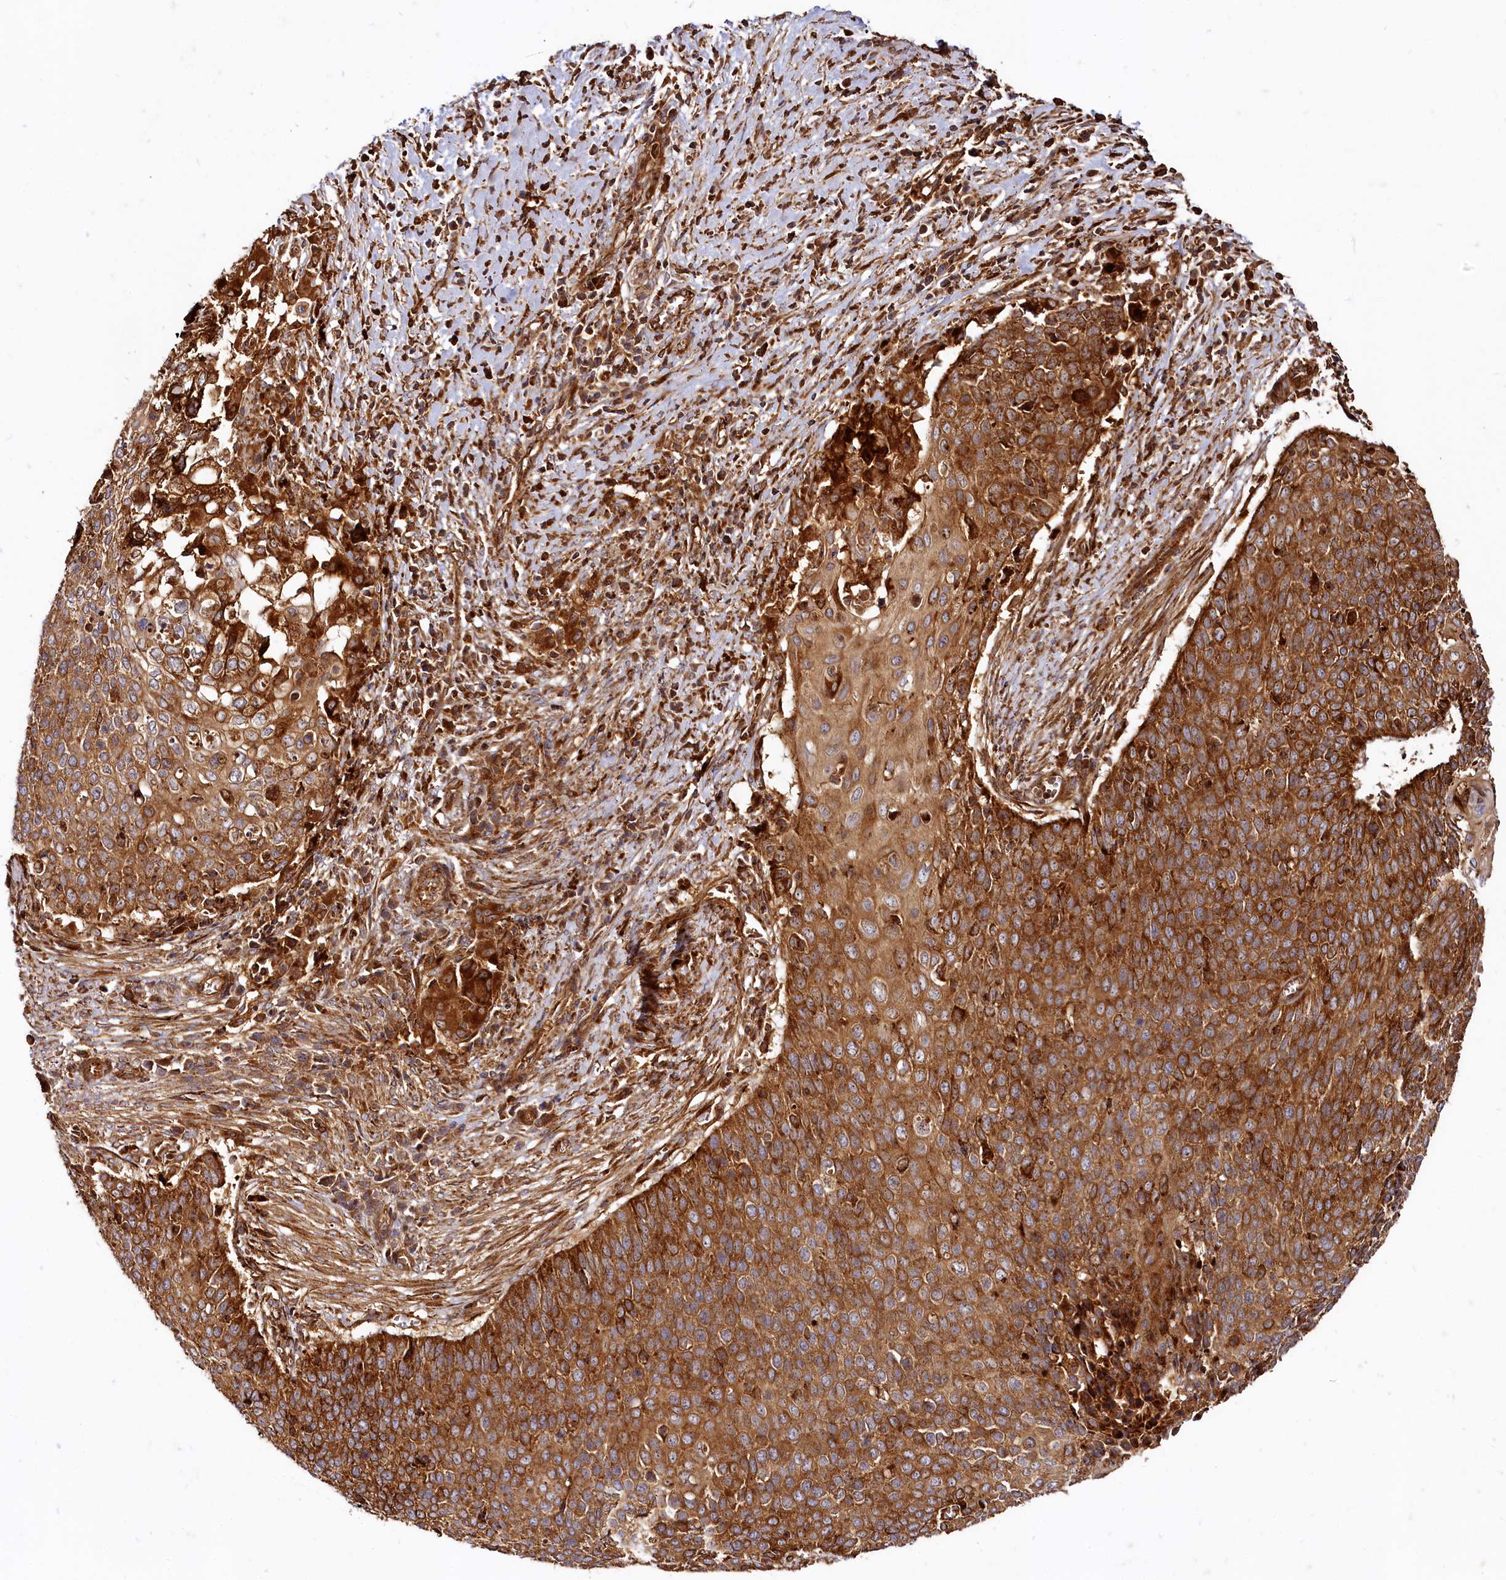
{"staining": {"intensity": "strong", "quantity": ">75%", "location": "cytoplasmic/membranous"}, "tissue": "cervical cancer", "cell_type": "Tumor cells", "image_type": "cancer", "snomed": [{"axis": "morphology", "description": "Squamous cell carcinoma, NOS"}, {"axis": "topography", "description": "Cervix"}], "caption": "This histopathology image reveals immunohistochemistry (IHC) staining of human cervical cancer, with high strong cytoplasmic/membranous positivity in about >75% of tumor cells.", "gene": "WDR73", "patient": {"sex": "female", "age": 39}}